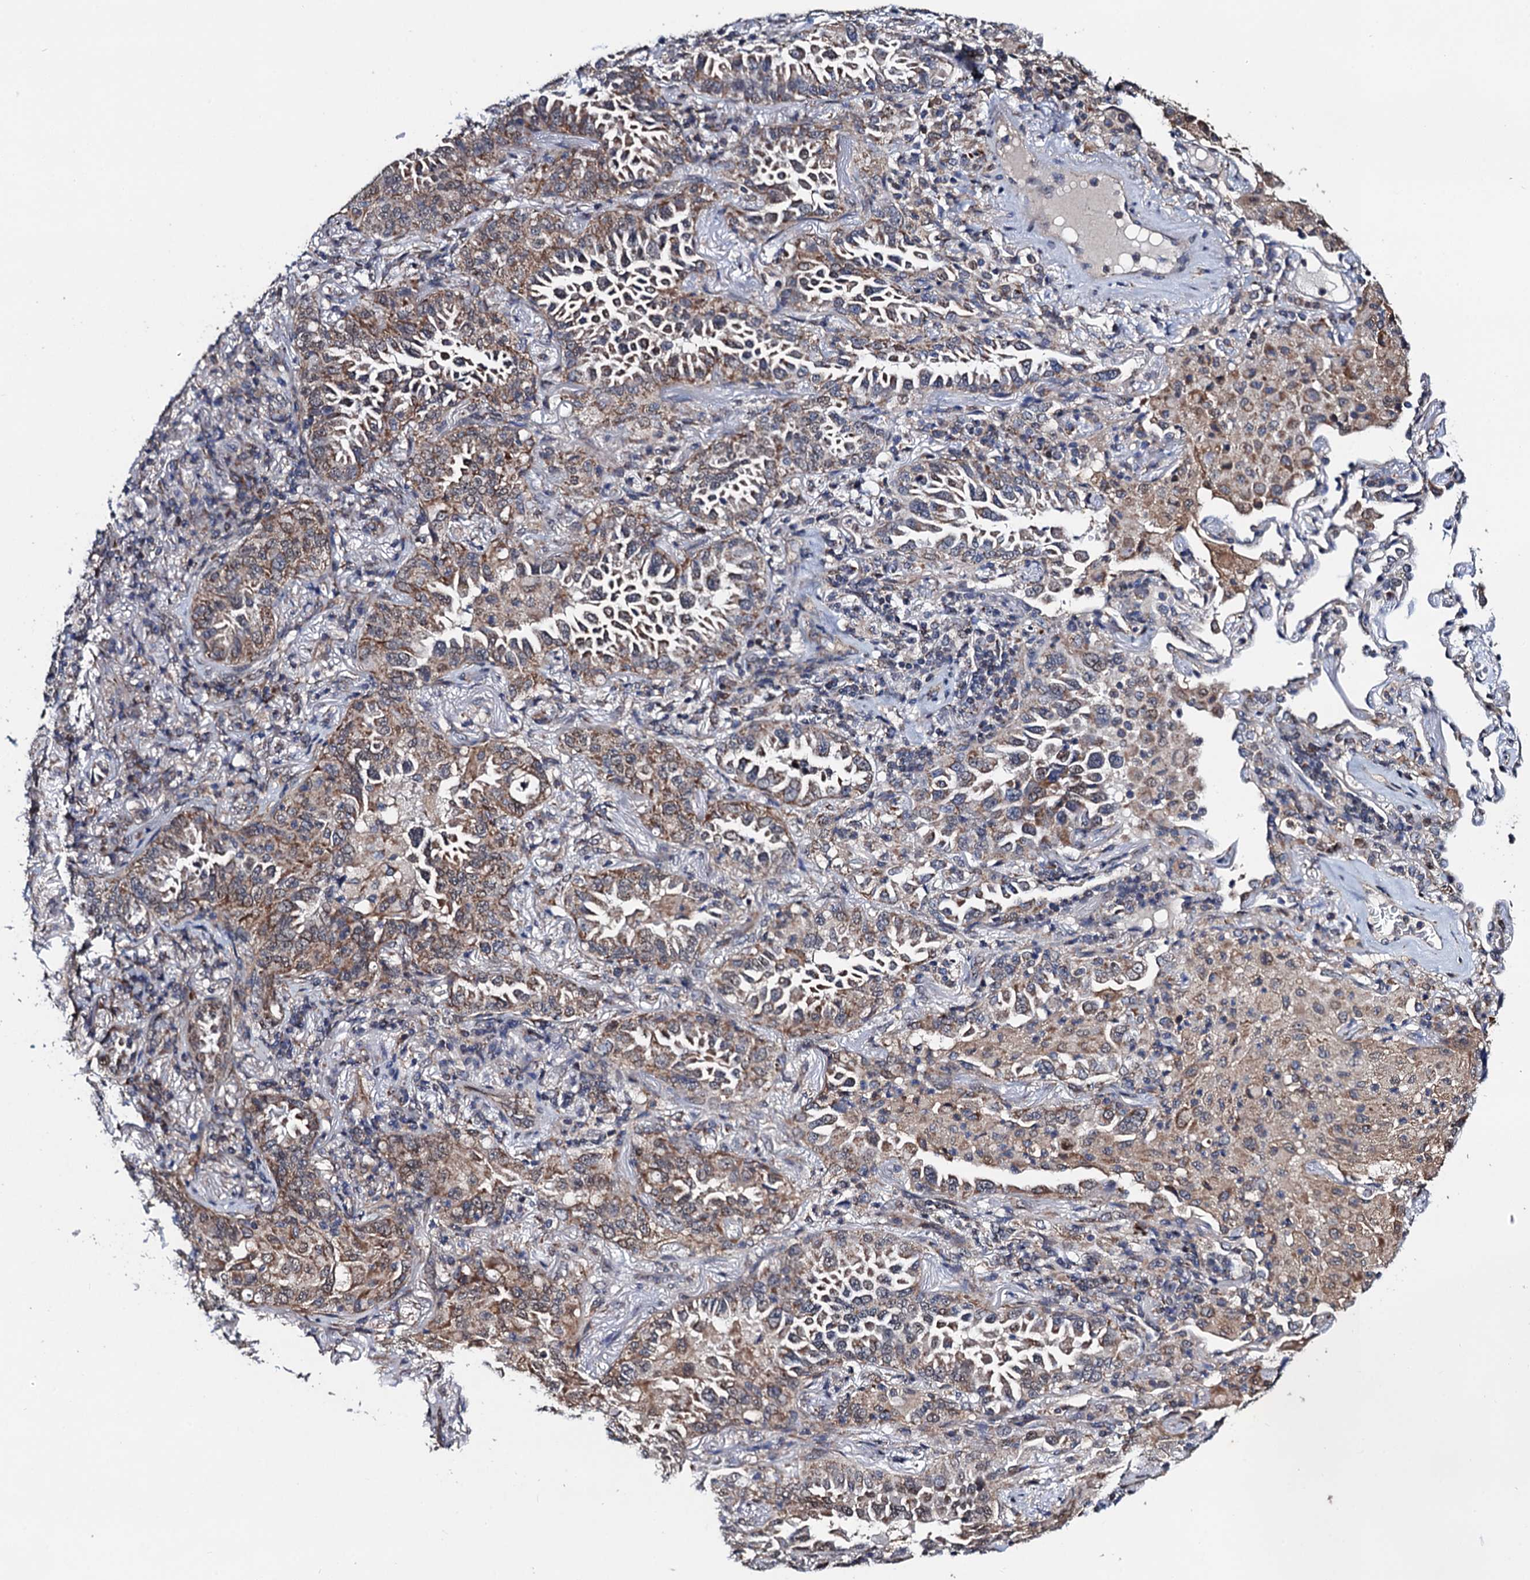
{"staining": {"intensity": "moderate", "quantity": ">75%", "location": "cytoplasmic/membranous"}, "tissue": "lung cancer", "cell_type": "Tumor cells", "image_type": "cancer", "snomed": [{"axis": "morphology", "description": "Adenocarcinoma, NOS"}, {"axis": "topography", "description": "Lung"}], "caption": "Immunohistochemical staining of human adenocarcinoma (lung) shows medium levels of moderate cytoplasmic/membranous staining in about >75% of tumor cells. The protein of interest is stained brown, and the nuclei are stained in blue (DAB IHC with brightfield microscopy, high magnification).", "gene": "PTCD3", "patient": {"sex": "female", "age": 69}}